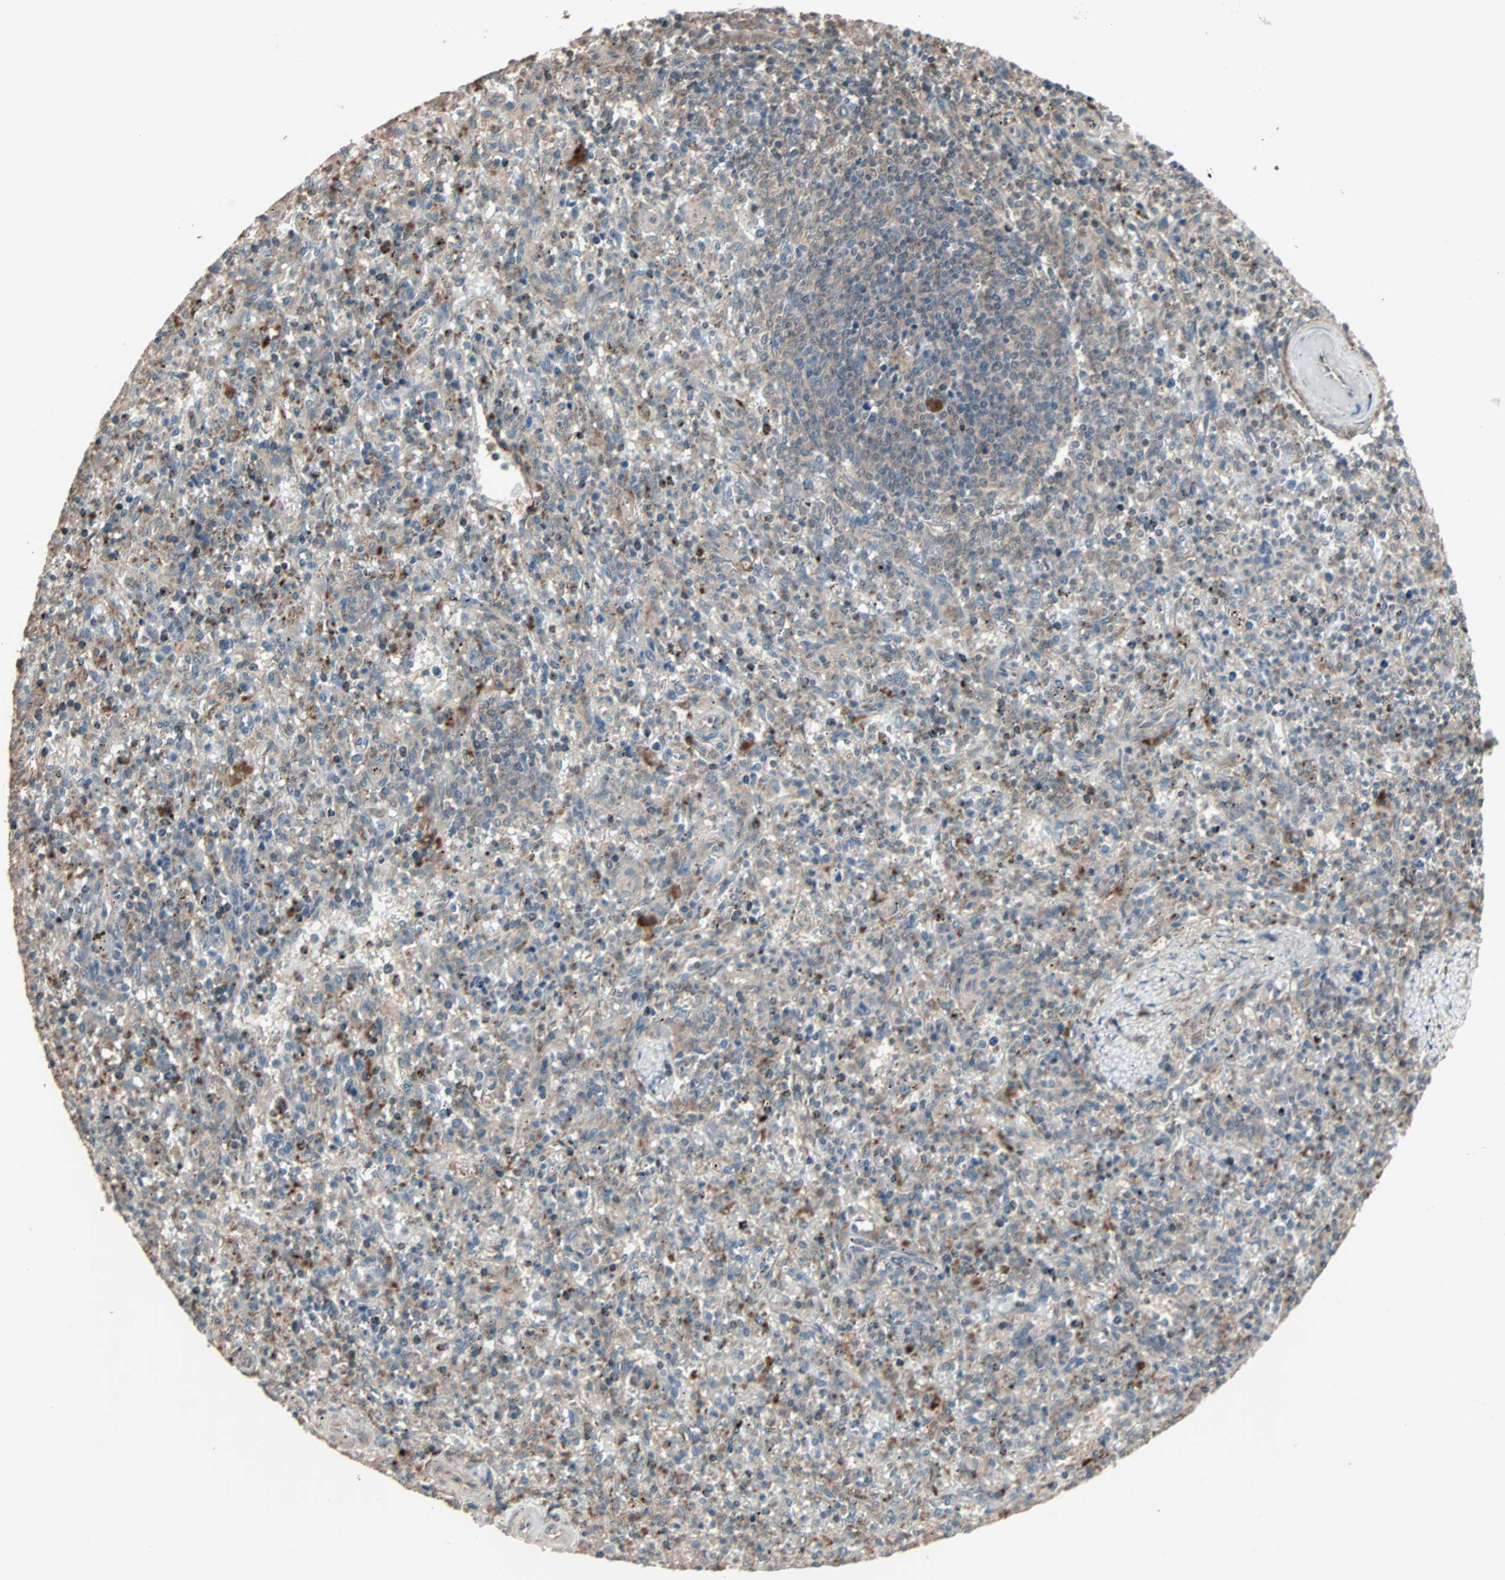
{"staining": {"intensity": "weak", "quantity": "<25%", "location": "cytoplasmic/membranous"}, "tissue": "spleen", "cell_type": "Cells in red pulp", "image_type": "normal", "snomed": [{"axis": "morphology", "description": "Normal tissue, NOS"}, {"axis": "topography", "description": "Spleen"}], "caption": "There is no significant staining in cells in red pulp of spleen. Nuclei are stained in blue.", "gene": "CALCRL", "patient": {"sex": "male", "age": 72}}